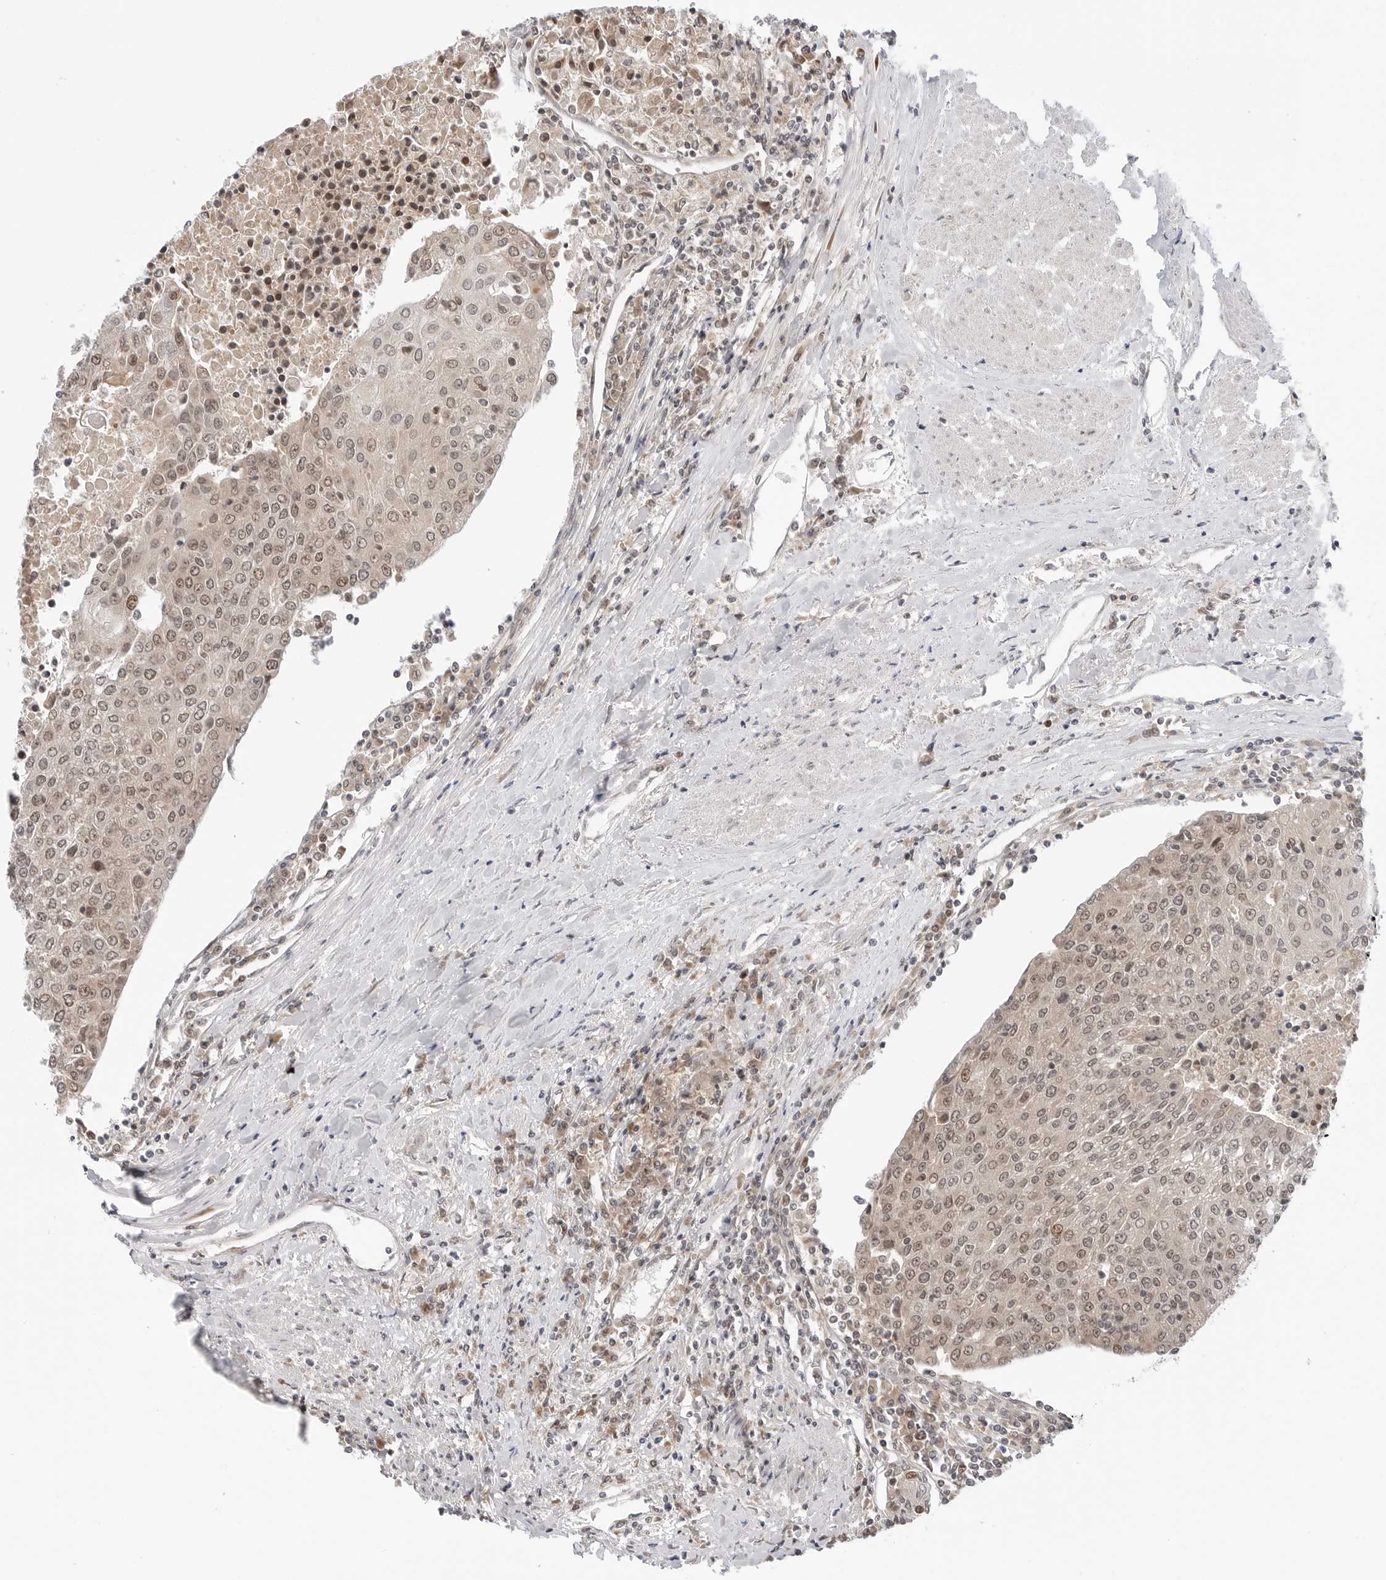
{"staining": {"intensity": "weak", "quantity": ">75%", "location": "nuclear"}, "tissue": "urothelial cancer", "cell_type": "Tumor cells", "image_type": "cancer", "snomed": [{"axis": "morphology", "description": "Urothelial carcinoma, High grade"}, {"axis": "topography", "description": "Urinary bladder"}], "caption": "IHC histopathology image of urothelial carcinoma (high-grade) stained for a protein (brown), which displays low levels of weak nuclear expression in approximately >75% of tumor cells.", "gene": "TIPRL", "patient": {"sex": "female", "age": 85}}